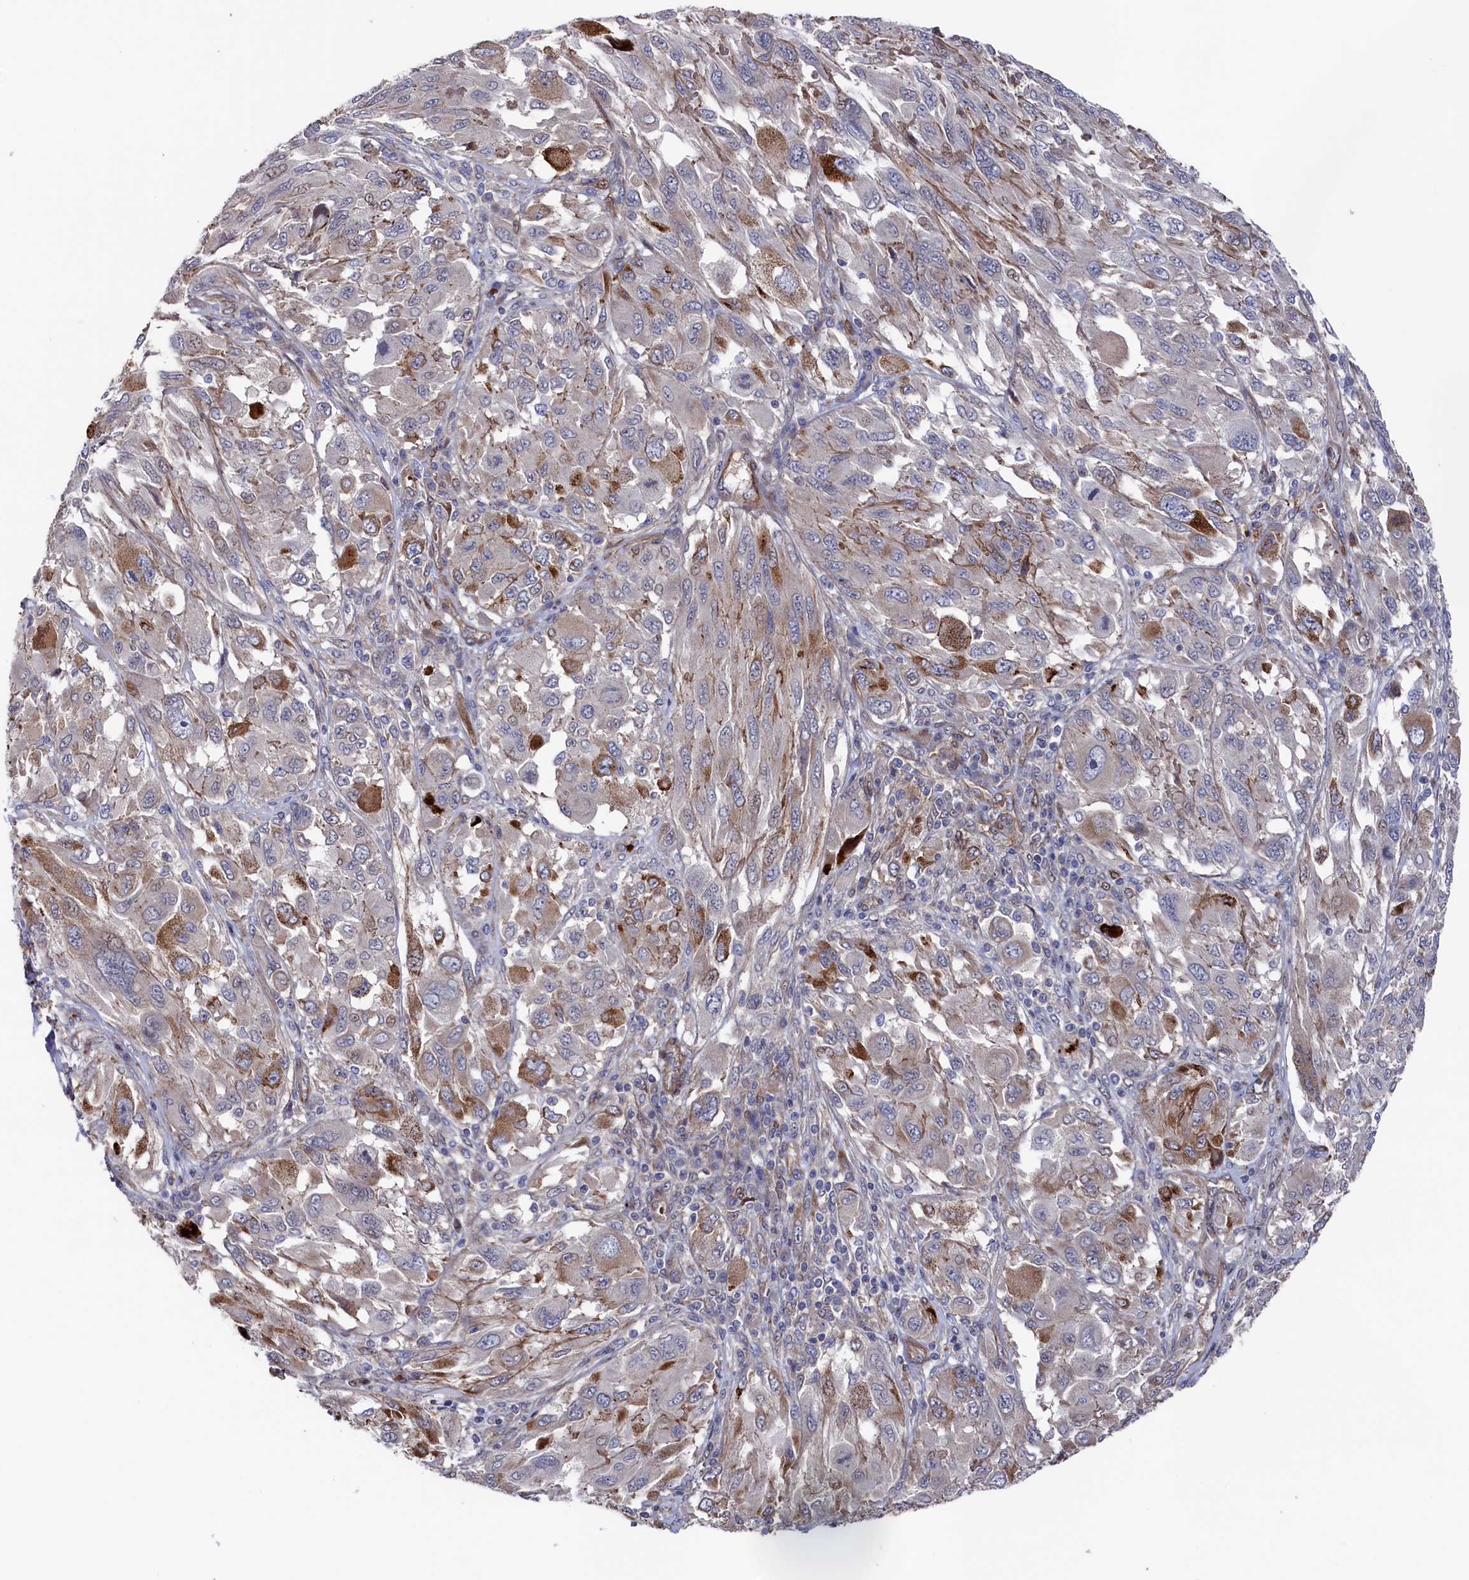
{"staining": {"intensity": "weak", "quantity": "<25%", "location": "cytoplasmic/membranous"}, "tissue": "melanoma", "cell_type": "Tumor cells", "image_type": "cancer", "snomed": [{"axis": "morphology", "description": "Malignant melanoma, NOS"}, {"axis": "topography", "description": "Skin"}], "caption": "Tumor cells are negative for brown protein staining in melanoma.", "gene": "ZNF891", "patient": {"sex": "female", "age": 91}}